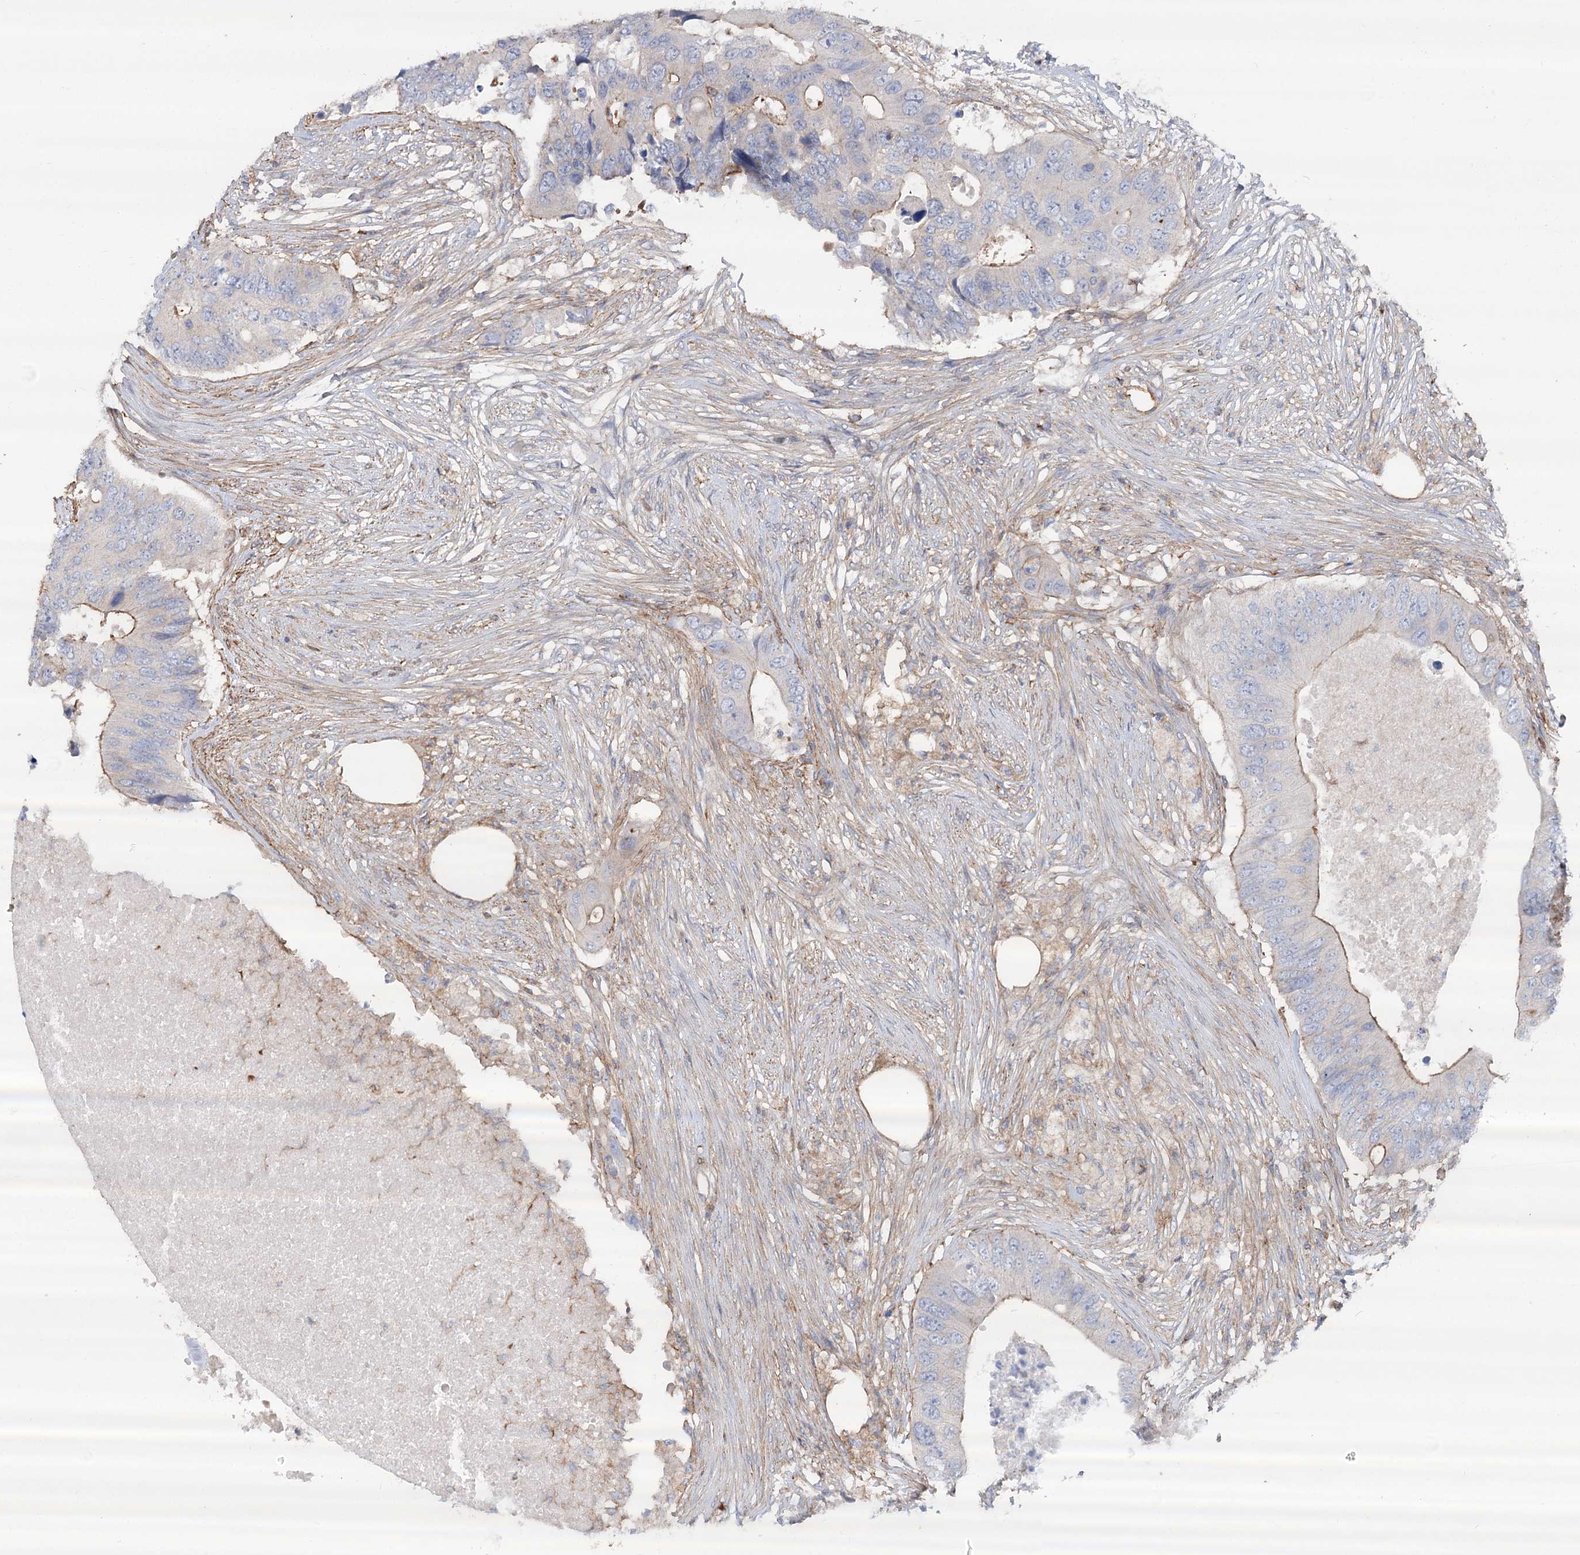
{"staining": {"intensity": "moderate", "quantity": "<25%", "location": "cytoplasmic/membranous"}, "tissue": "colorectal cancer", "cell_type": "Tumor cells", "image_type": "cancer", "snomed": [{"axis": "morphology", "description": "Adenocarcinoma, NOS"}, {"axis": "topography", "description": "Colon"}], "caption": "IHC histopathology image of colorectal cancer (adenocarcinoma) stained for a protein (brown), which exhibits low levels of moderate cytoplasmic/membranous staining in about <25% of tumor cells.", "gene": "LARP1B", "patient": {"sex": "male", "age": 71}}